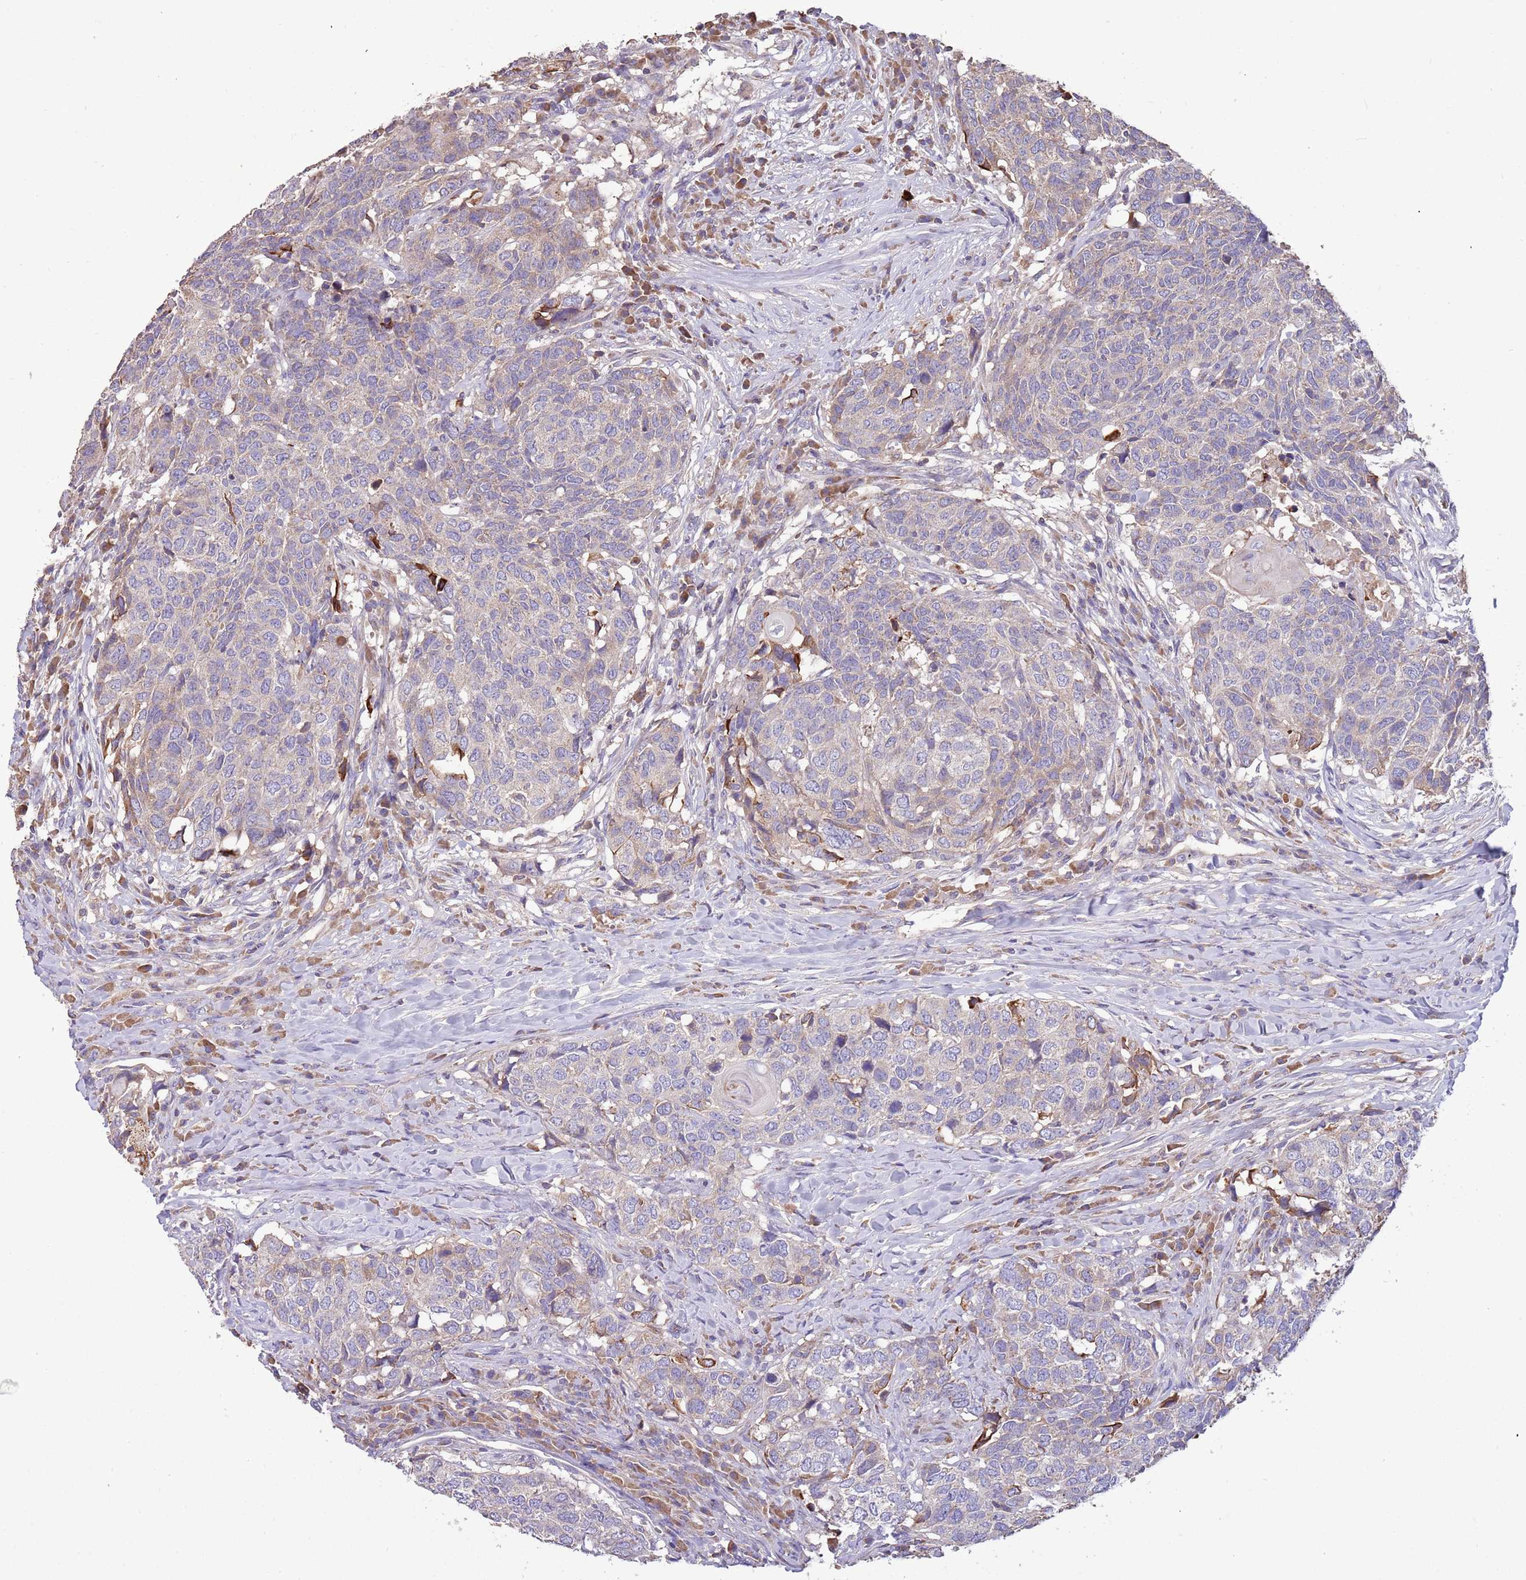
{"staining": {"intensity": "negative", "quantity": "none", "location": "none"}, "tissue": "head and neck cancer", "cell_type": "Tumor cells", "image_type": "cancer", "snomed": [{"axis": "morphology", "description": "Normal tissue, NOS"}, {"axis": "morphology", "description": "Squamous cell carcinoma, NOS"}, {"axis": "topography", "description": "Skeletal muscle"}, {"axis": "topography", "description": "Vascular tissue"}, {"axis": "topography", "description": "Peripheral nerve tissue"}, {"axis": "topography", "description": "Head-Neck"}], "caption": "Immunohistochemistry image of neoplastic tissue: head and neck cancer (squamous cell carcinoma) stained with DAB (3,3'-diaminobenzidine) shows no significant protein expression in tumor cells. (Stains: DAB immunohistochemistry with hematoxylin counter stain, Microscopy: brightfield microscopy at high magnification).", "gene": "TRMO", "patient": {"sex": "male", "age": 66}}